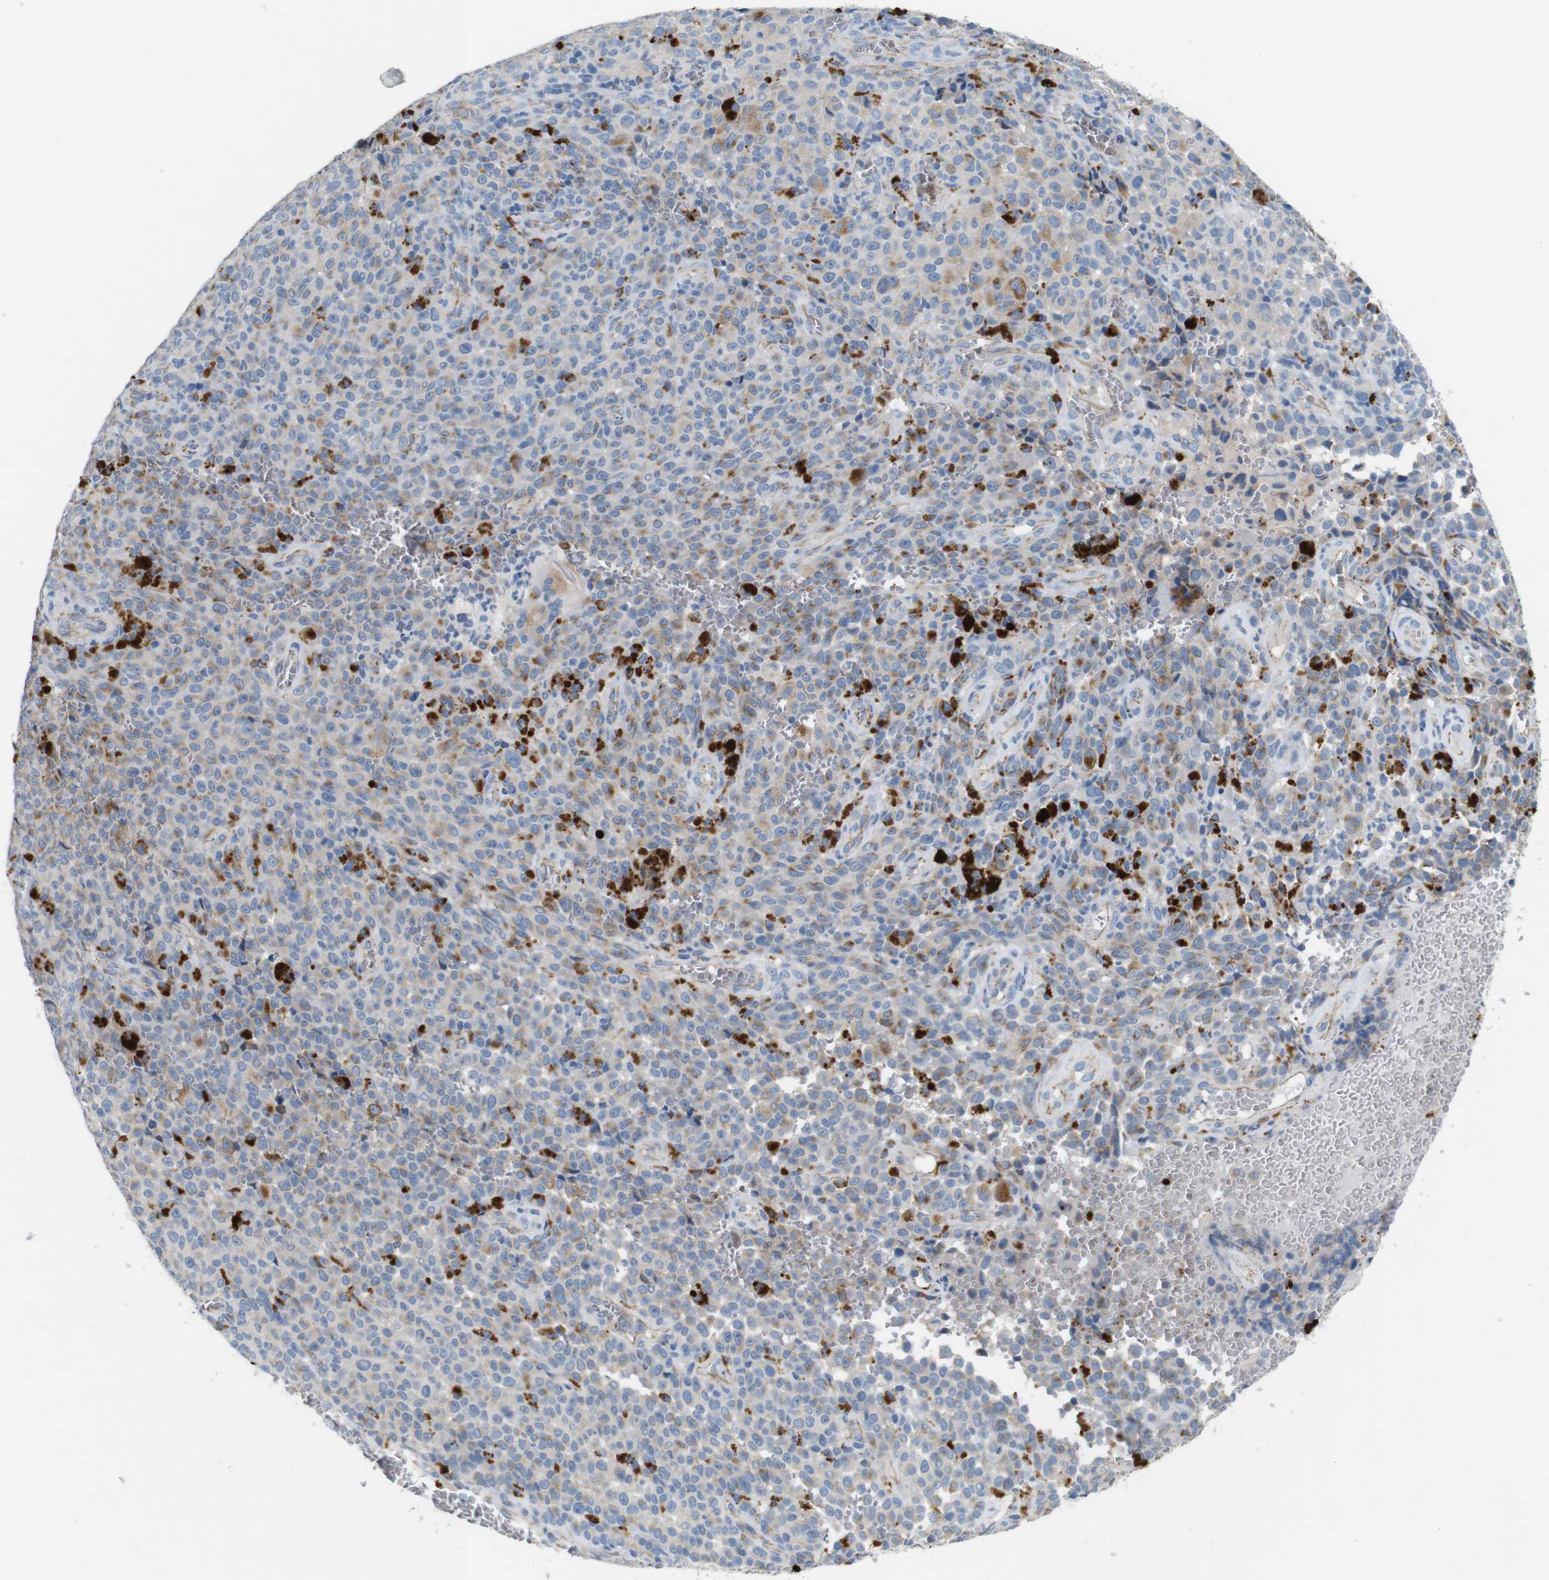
{"staining": {"intensity": "weak", "quantity": "25%-75%", "location": "cytoplasmic/membranous"}, "tissue": "melanoma", "cell_type": "Tumor cells", "image_type": "cancer", "snomed": [{"axis": "morphology", "description": "Malignant melanoma, NOS"}, {"axis": "topography", "description": "Skin"}], "caption": "Immunohistochemical staining of human malignant melanoma demonstrates low levels of weak cytoplasmic/membranous protein positivity in approximately 25%-75% of tumor cells.", "gene": "NHLRC3", "patient": {"sex": "female", "age": 82}}